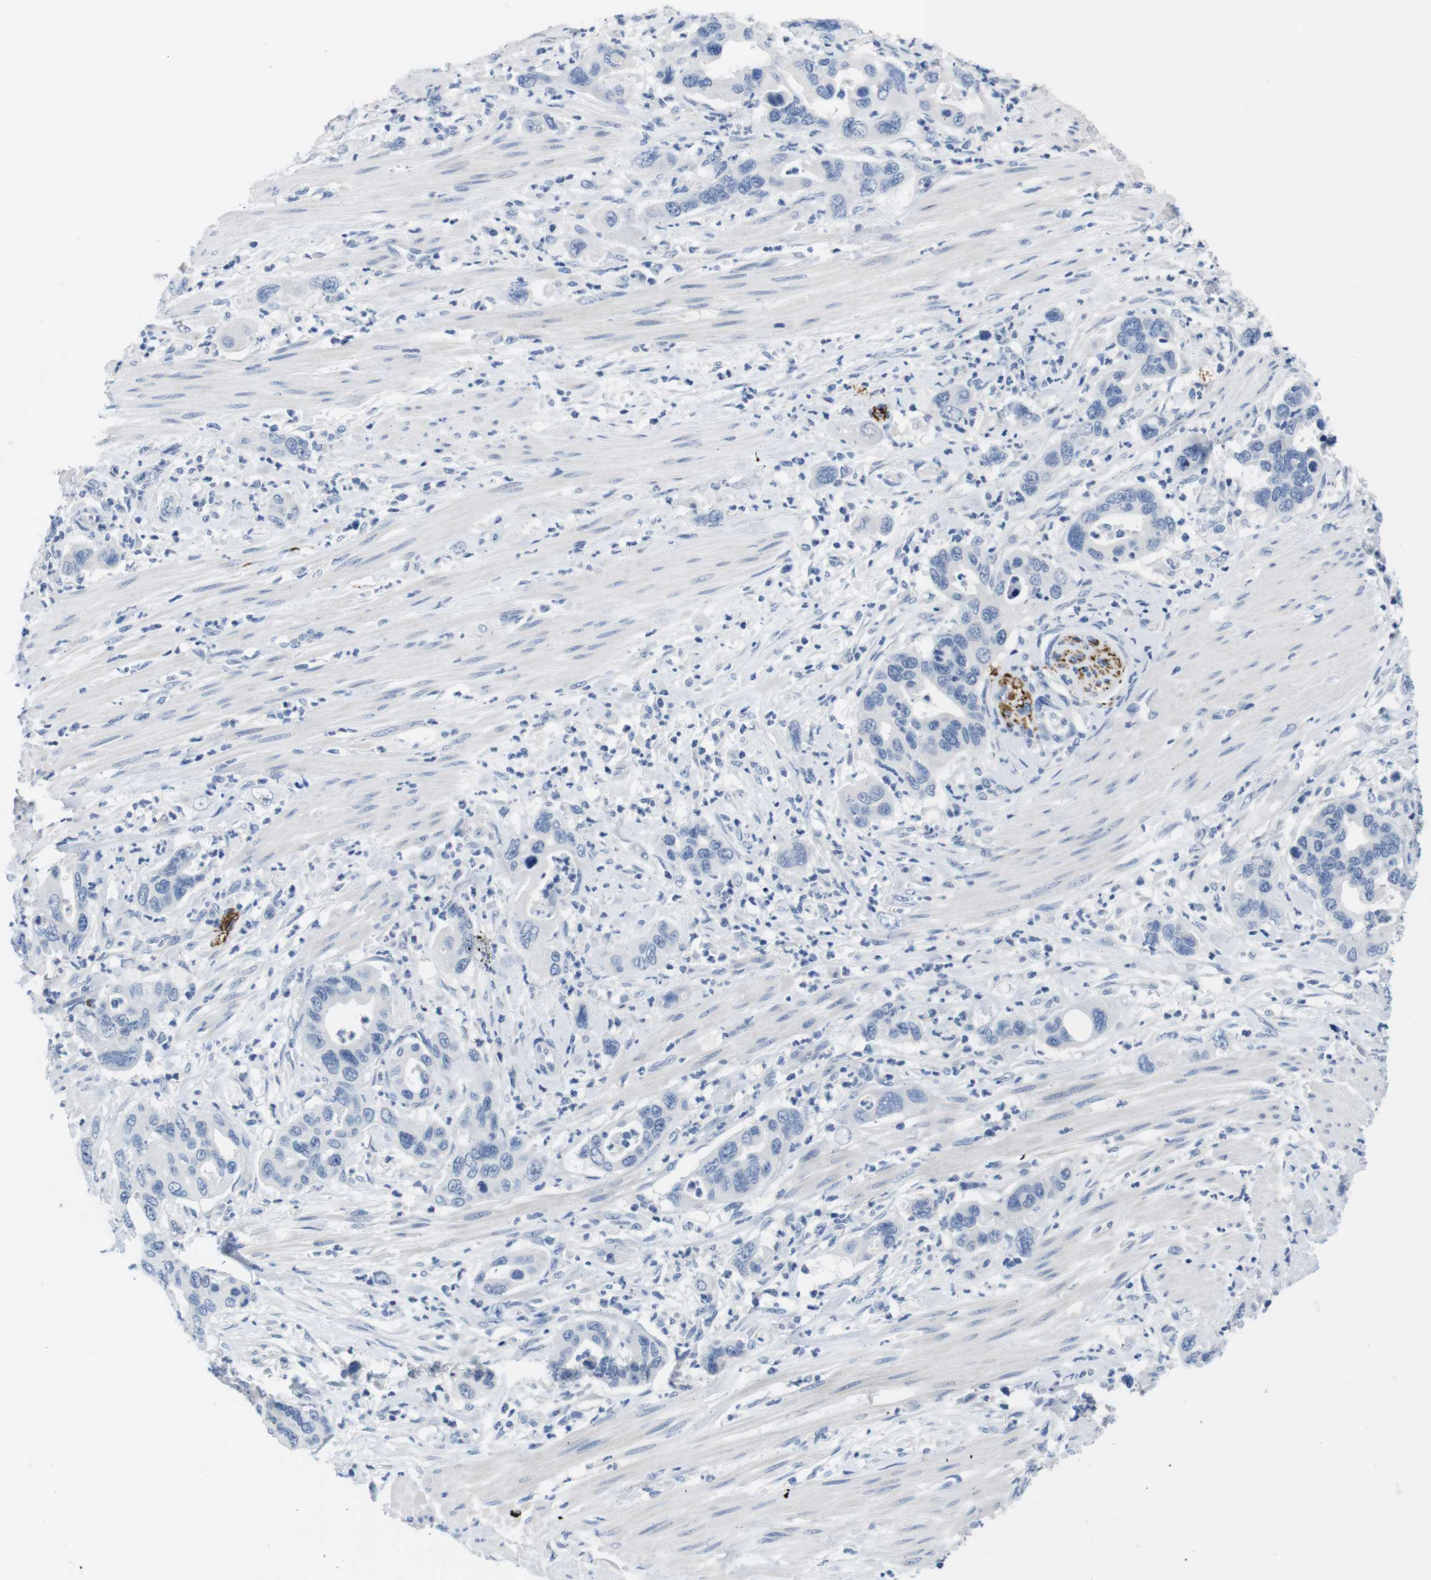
{"staining": {"intensity": "negative", "quantity": "none", "location": "none"}, "tissue": "pancreatic cancer", "cell_type": "Tumor cells", "image_type": "cancer", "snomed": [{"axis": "morphology", "description": "Adenocarcinoma, NOS"}, {"axis": "topography", "description": "Pancreas"}], "caption": "An image of pancreatic cancer stained for a protein reveals no brown staining in tumor cells.", "gene": "MAP6", "patient": {"sex": "female", "age": 71}}